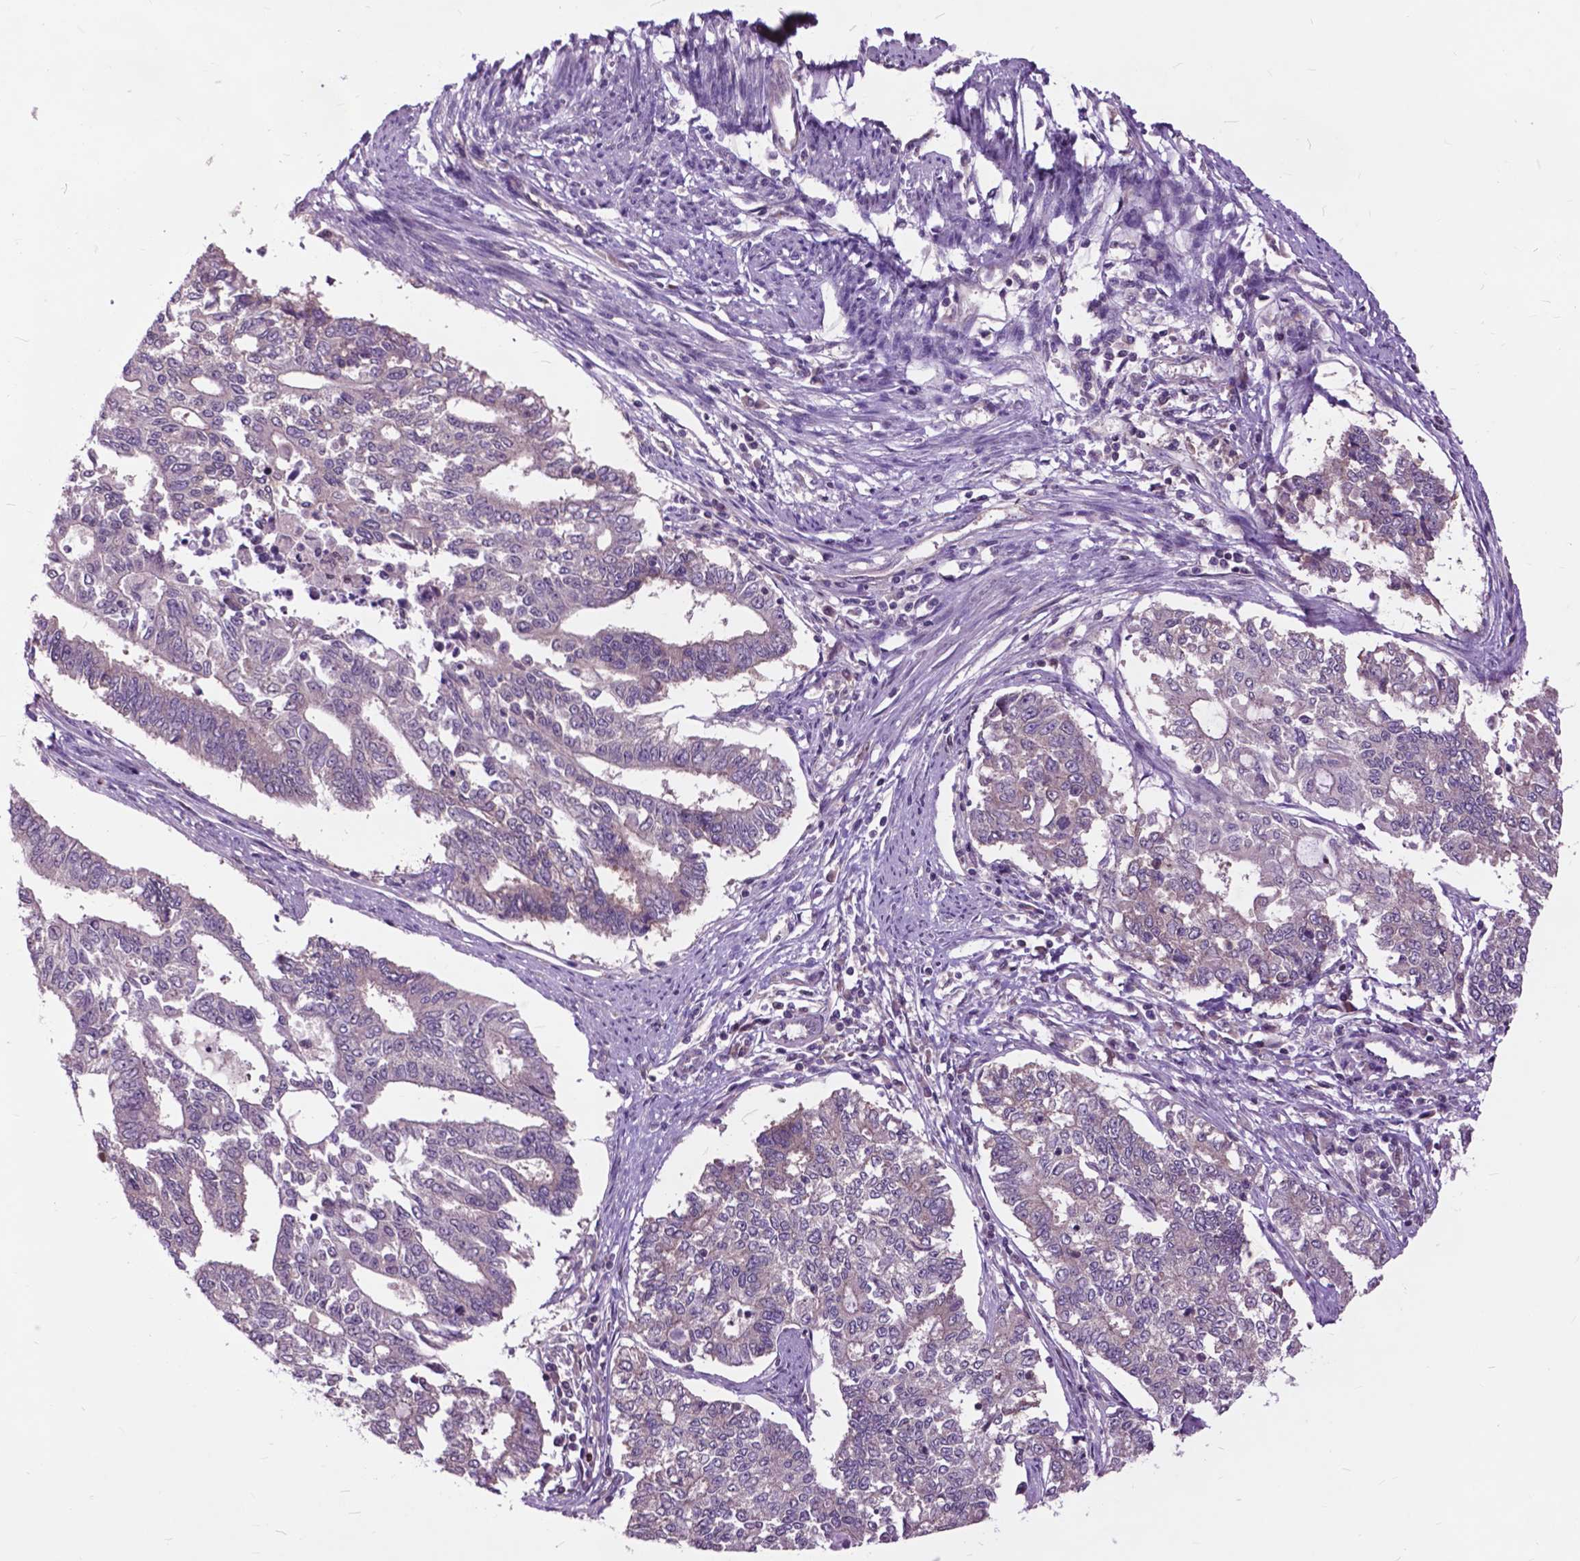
{"staining": {"intensity": "negative", "quantity": "none", "location": "none"}, "tissue": "endometrial cancer", "cell_type": "Tumor cells", "image_type": "cancer", "snomed": [{"axis": "morphology", "description": "Adenocarcinoma, NOS"}, {"axis": "topography", "description": "Uterus"}], "caption": "An immunohistochemistry (IHC) histopathology image of endometrial cancer is shown. There is no staining in tumor cells of endometrial cancer.", "gene": "ARAF", "patient": {"sex": "female", "age": 59}}